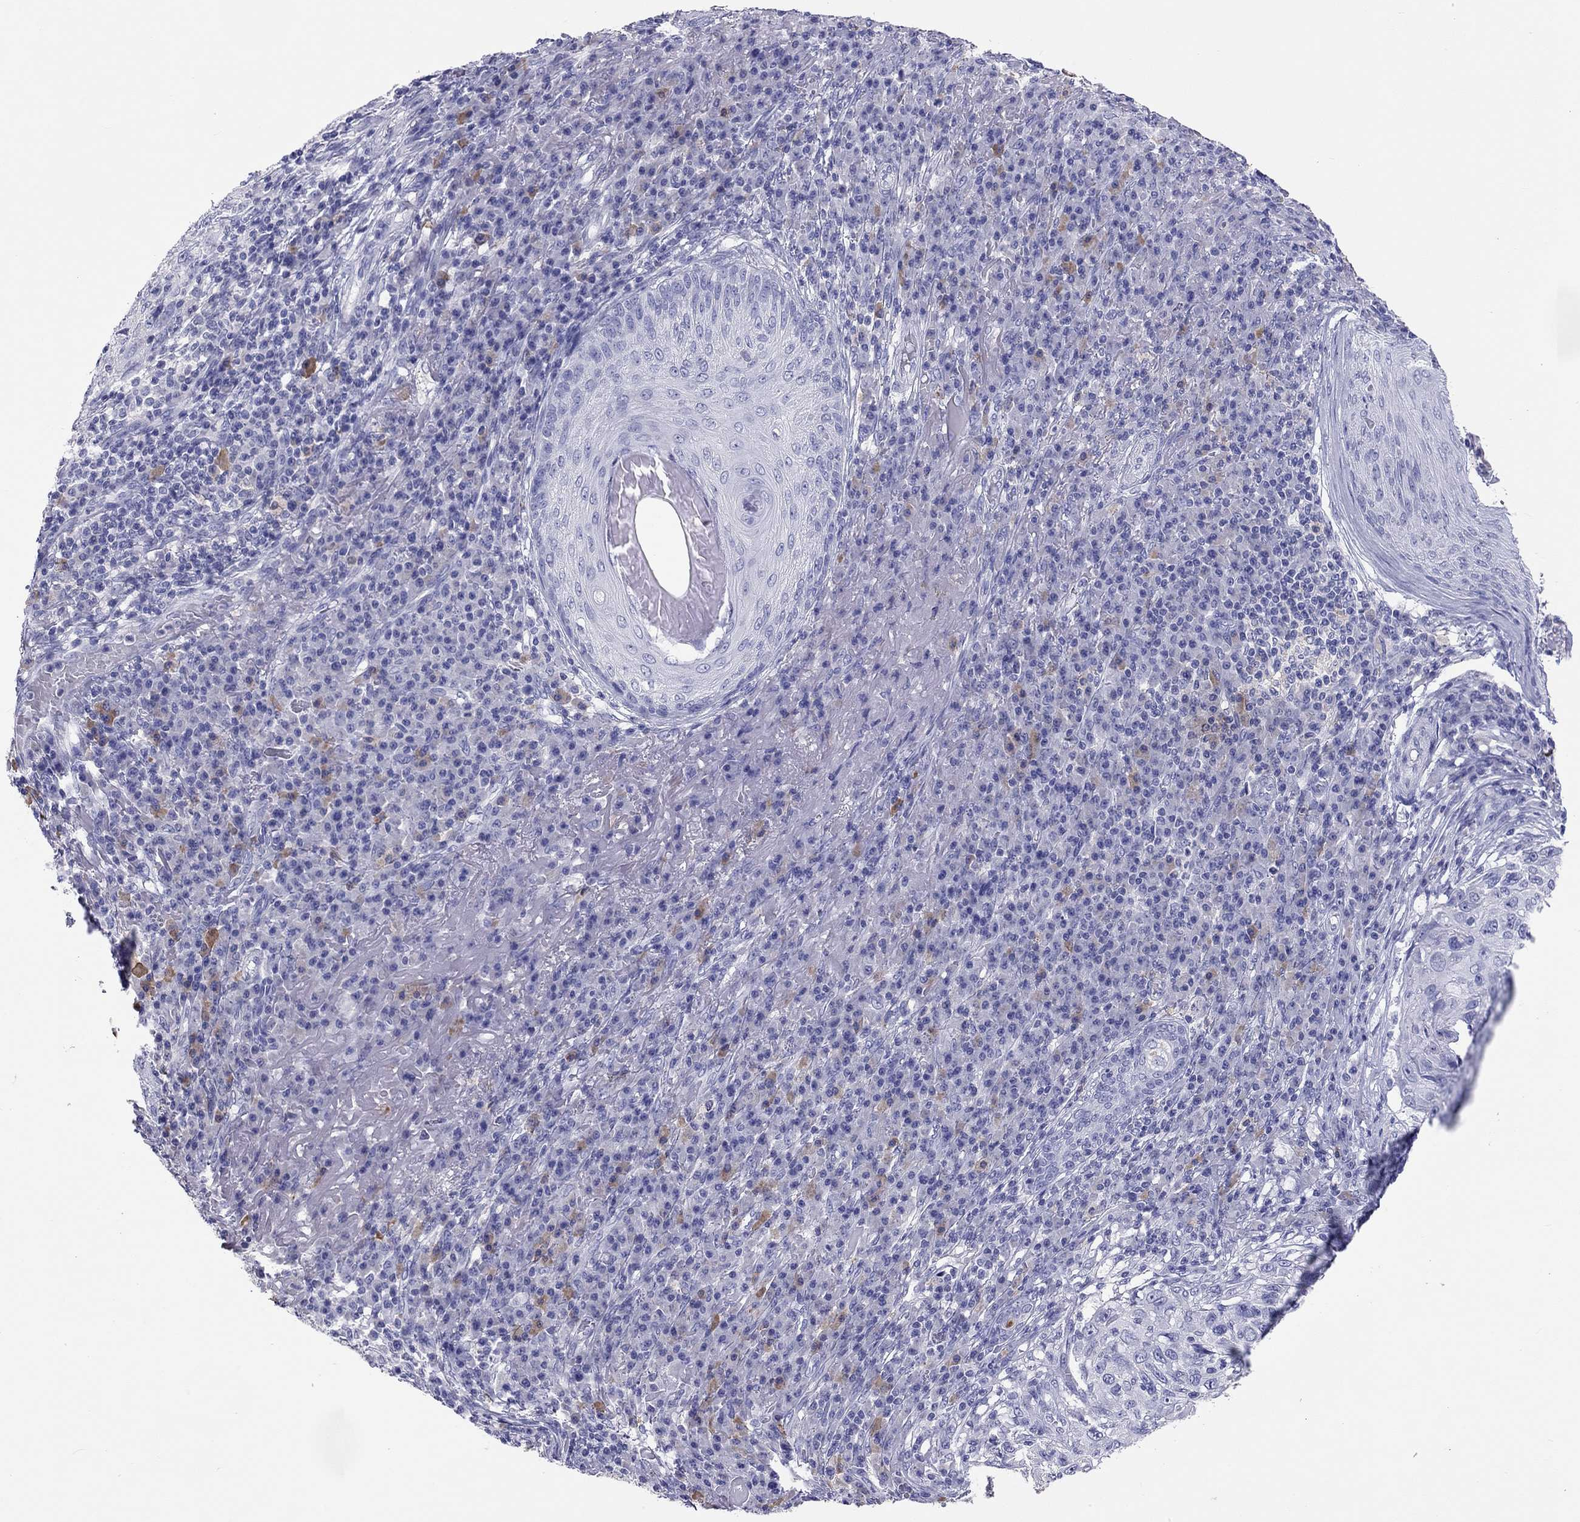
{"staining": {"intensity": "negative", "quantity": "none", "location": "none"}, "tissue": "skin cancer", "cell_type": "Tumor cells", "image_type": "cancer", "snomed": [{"axis": "morphology", "description": "Squamous cell carcinoma, NOS"}, {"axis": "topography", "description": "Skin"}], "caption": "Tumor cells are negative for brown protein staining in squamous cell carcinoma (skin). The staining was performed using DAB to visualize the protein expression in brown, while the nuclei were stained in blue with hematoxylin (Magnification: 20x).", "gene": "CALHM1", "patient": {"sex": "male", "age": 92}}